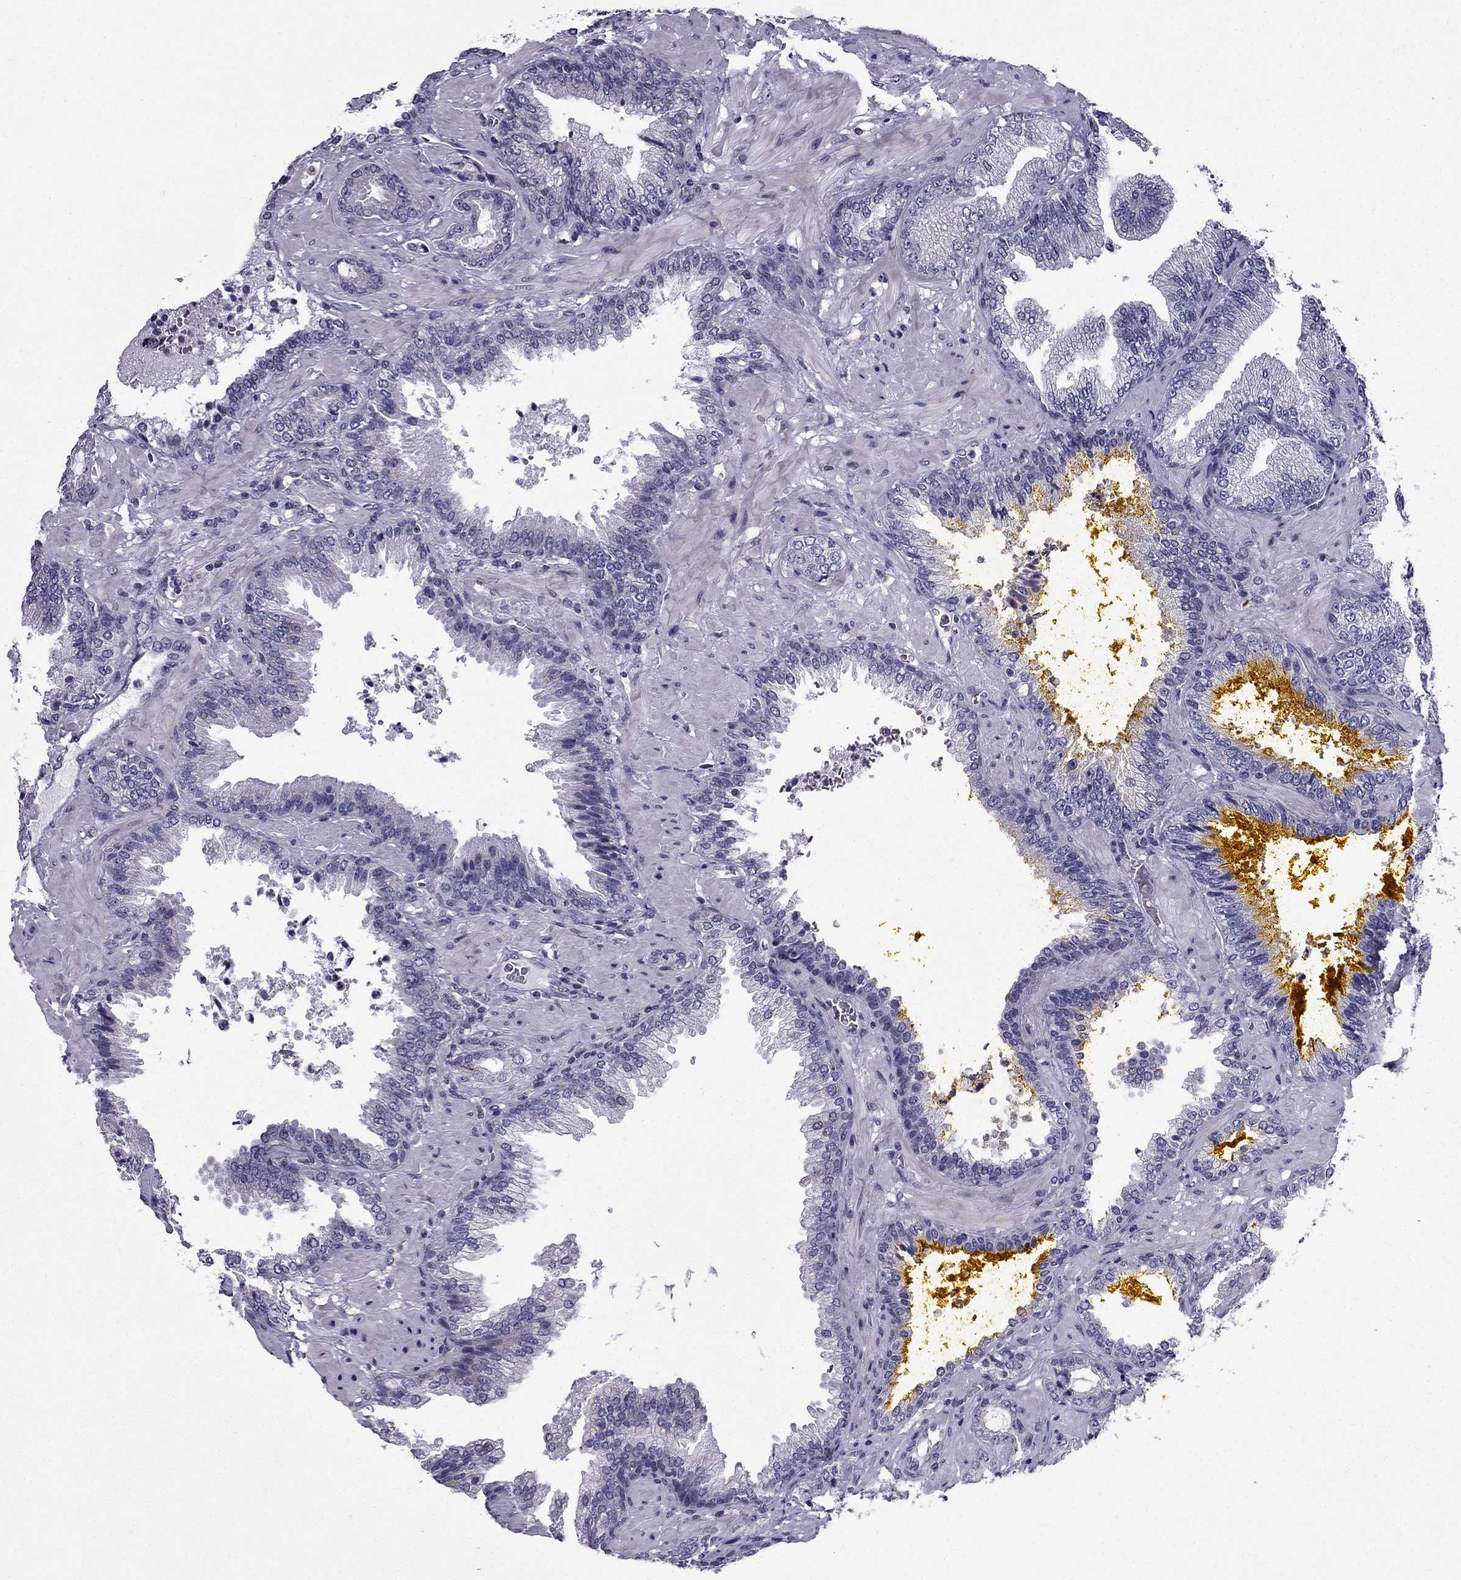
{"staining": {"intensity": "negative", "quantity": "none", "location": "none"}, "tissue": "prostate cancer", "cell_type": "Tumor cells", "image_type": "cancer", "snomed": [{"axis": "morphology", "description": "Adenocarcinoma, Low grade"}, {"axis": "topography", "description": "Prostate"}], "caption": "Prostate cancer (low-grade adenocarcinoma) was stained to show a protein in brown. There is no significant staining in tumor cells.", "gene": "SLC6A2", "patient": {"sex": "male", "age": 68}}